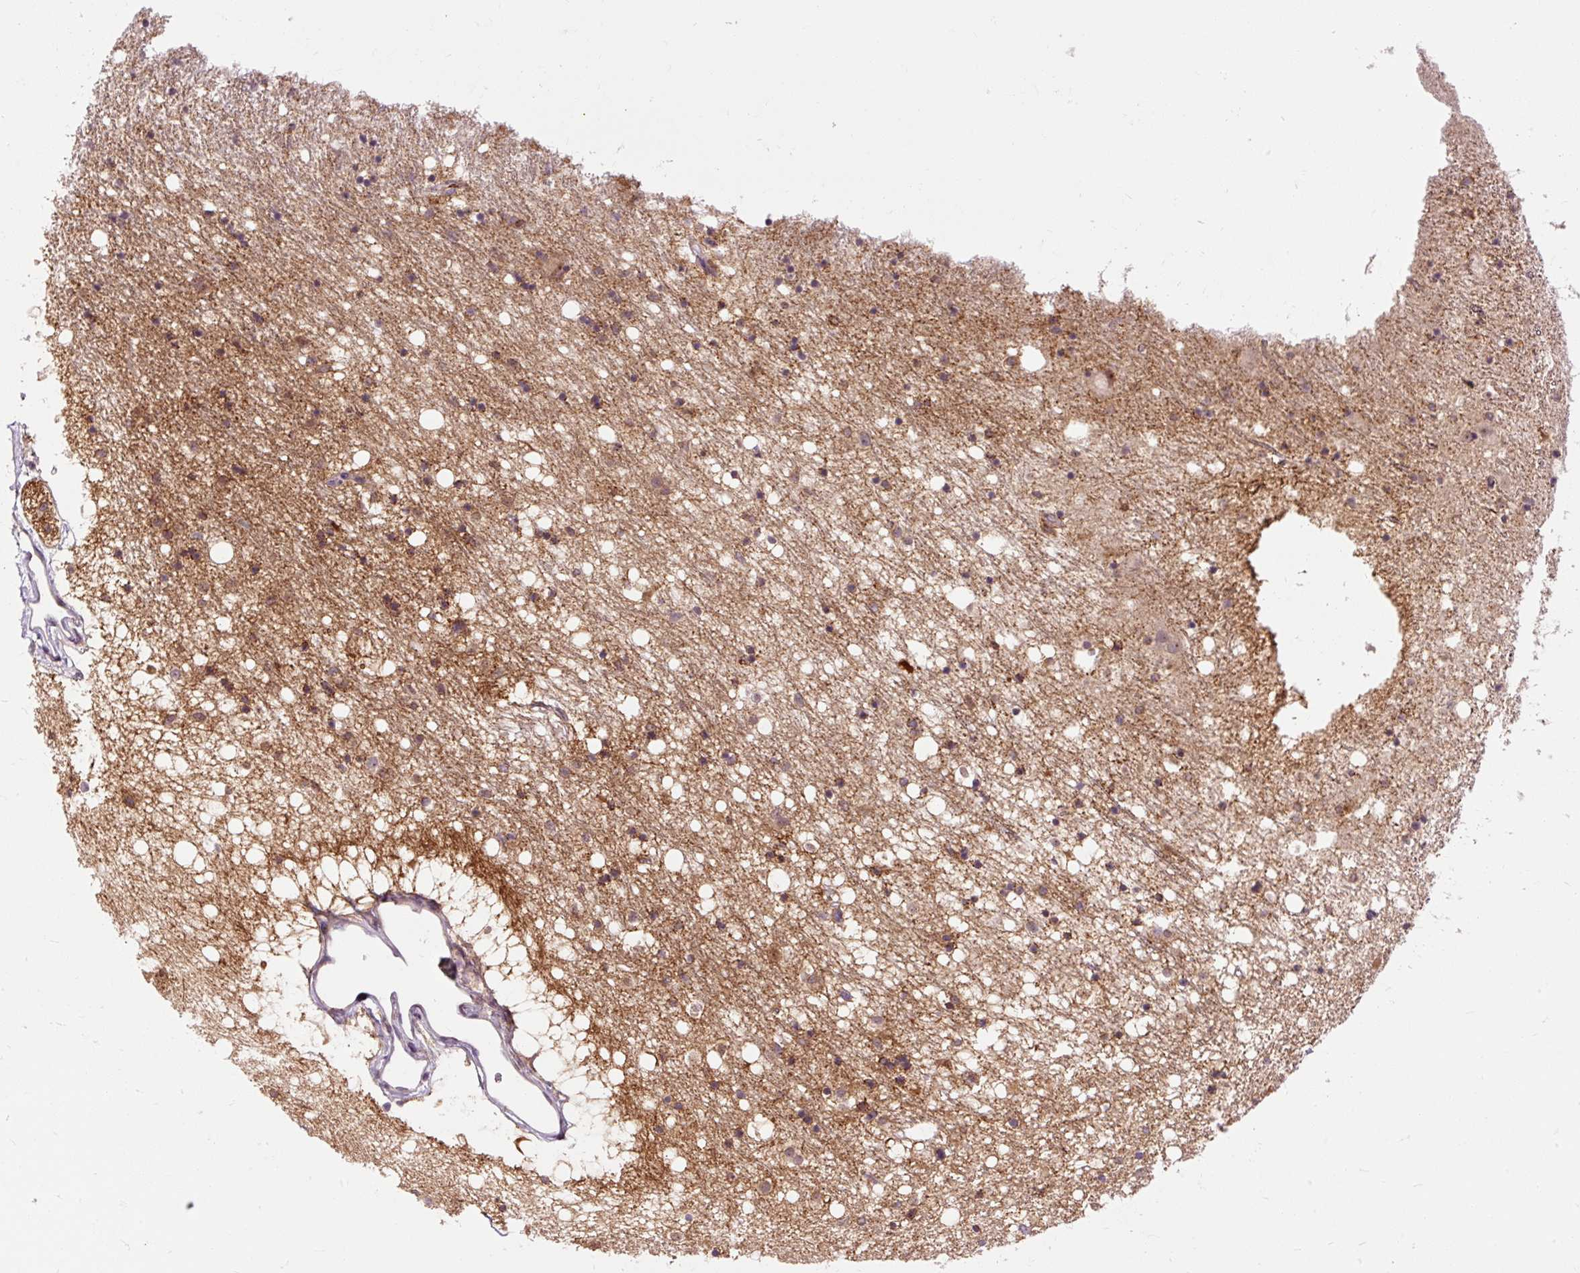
{"staining": {"intensity": "moderate", "quantity": "25%-75%", "location": "cytoplasmic/membranous"}, "tissue": "caudate", "cell_type": "Glial cells", "image_type": "normal", "snomed": [{"axis": "morphology", "description": "Normal tissue, NOS"}, {"axis": "topography", "description": "Lateral ventricle wall"}], "caption": "An immunohistochemistry image of benign tissue is shown. Protein staining in brown highlights moderate cytoplasmic/membranous positivity in caudate within glial cells. The protein of interest is stained brown, and the nuclei are stained in blue (DAB IHC with brightfield microscopy, high magnification).", "gene": "CEBPZ", "patient": {"sex": "male", "age": 58}}